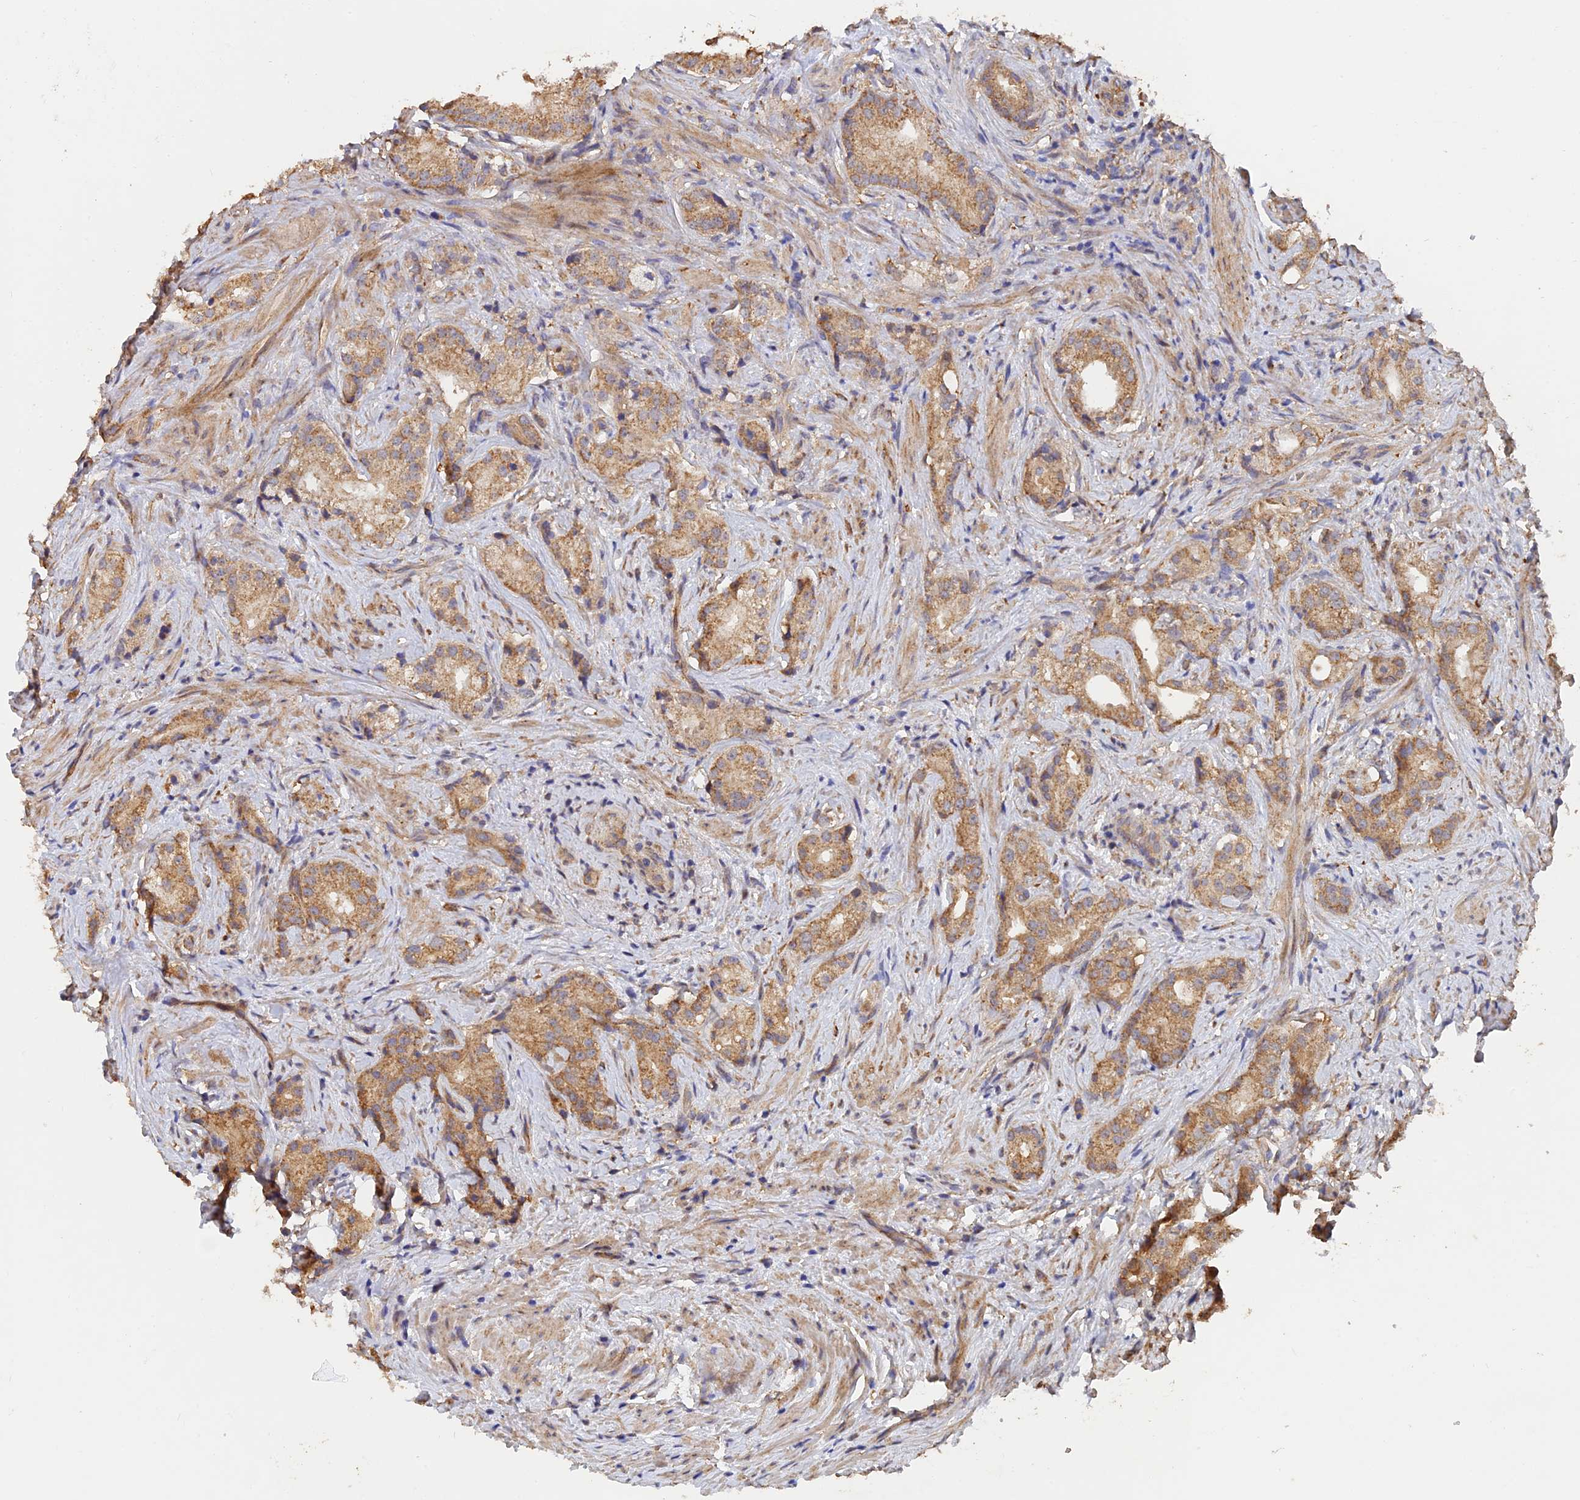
{"staining": {"intensity": "moderate", "quantity": ">75%", "location": "cytoplasmic/membranous"}, "tissue": "prostate cancer", "cell_type": "Tumor cells", "image_type": "cancer", "snomed": [{"axis": "morphology", "description": "Adenocarcinoma, Low grade"}, {"axis": "topography", "description": "Prostate"}], "caption": "Prostate cancer stained with a brown dye exhibits moderate cytoplasmic/membranous positive expression in approximately >75% of tumor cells.", "gene": "SLC38A11", "patient": {"sex": "male", "age": 71}}